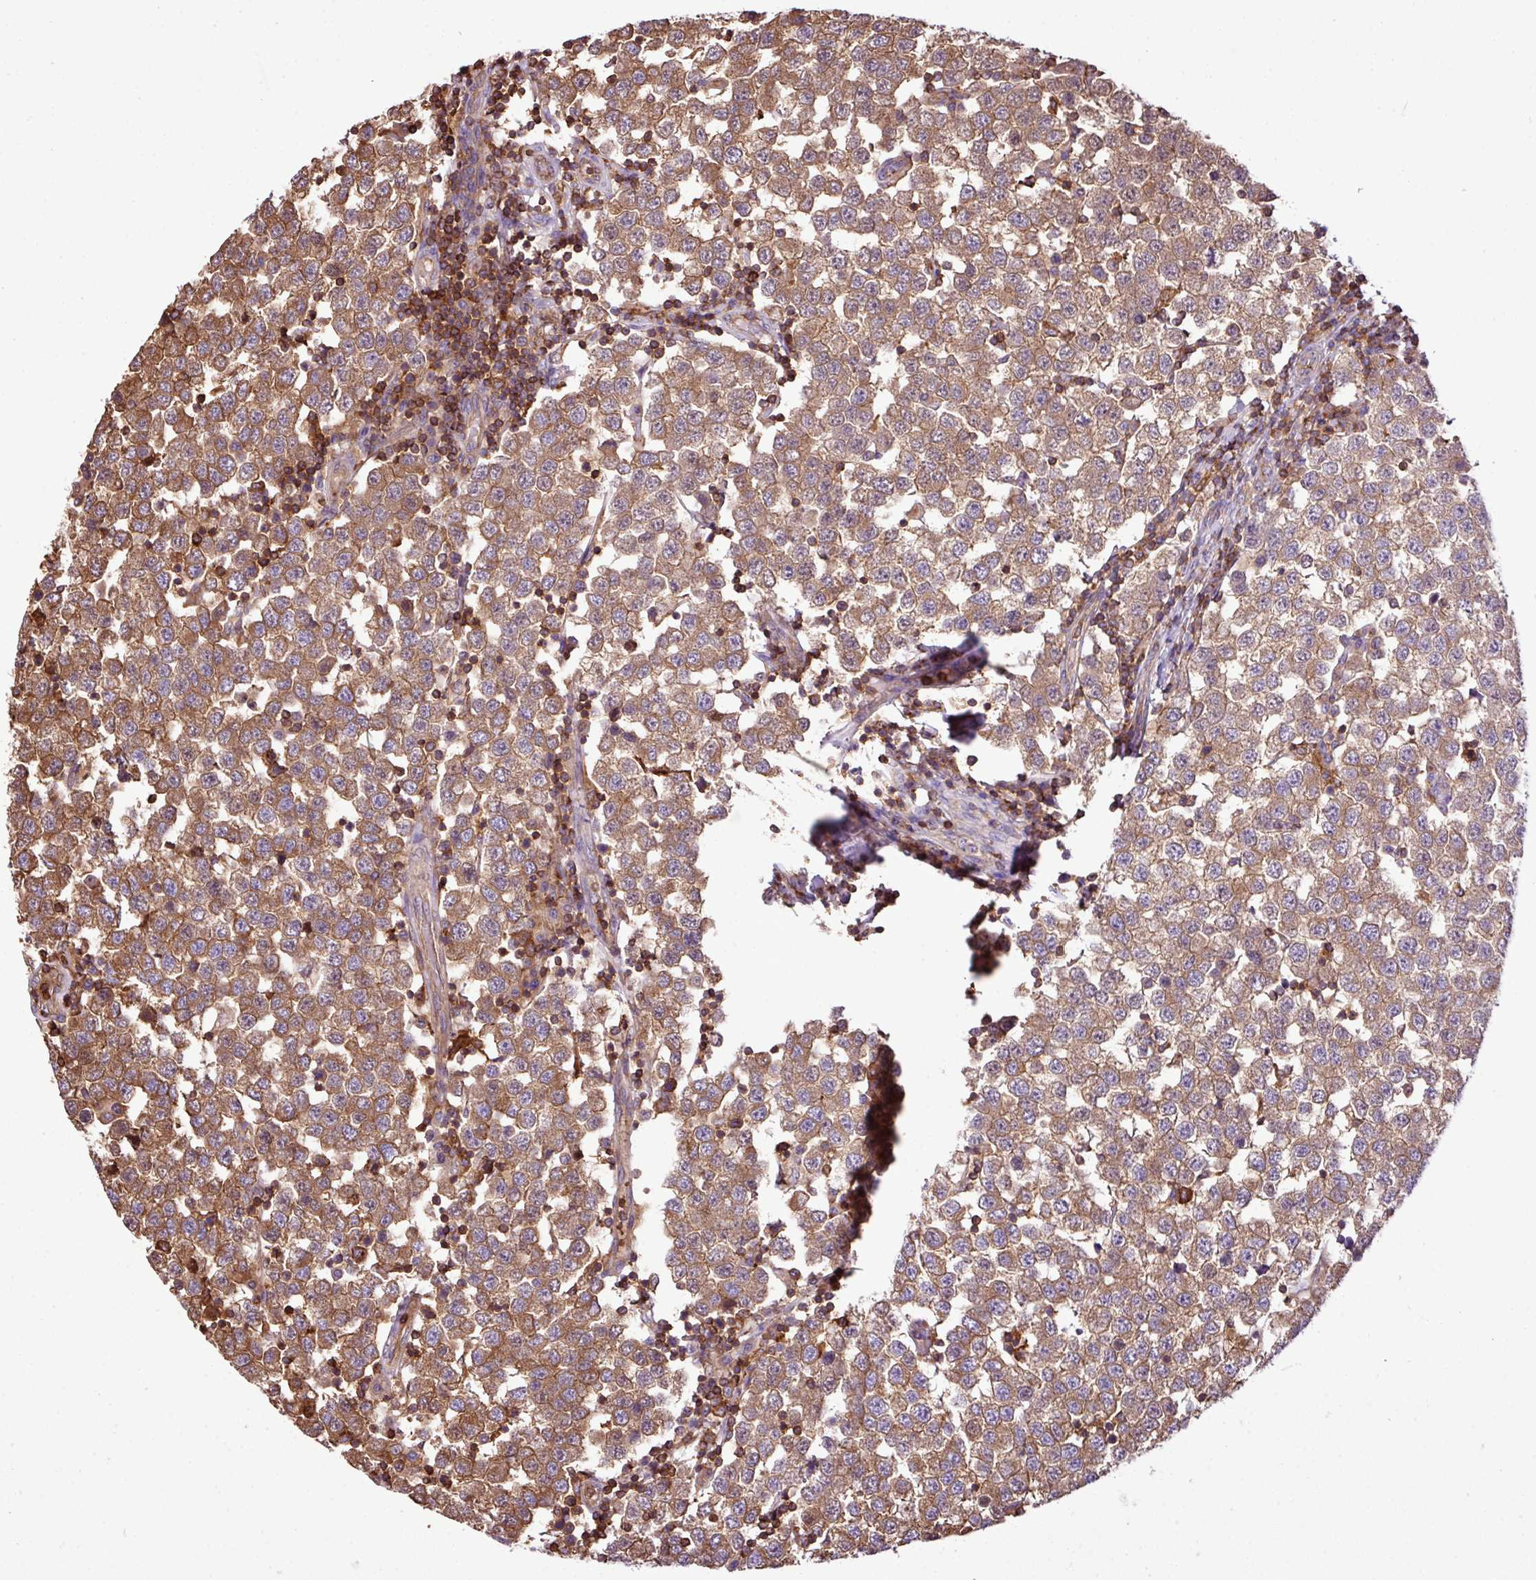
{"staining": {"intensity": "moderate", "quantity": ">75%", "location": "cytoplasmic/membranous"}, "tissue": "testis cancer", "cell_type": "Tumor cells", "image_type": "cancer", "snomed": [{"axis": "morphology", "description": "Seminoma, NOS"}, {"axis": "topography", "description": "Testis"}], "caption": "A photomicrograph showing moderate cytoplasmic/membranous expression in approximately >75% of tumor cells in testis cancer, as visualized by brown immunohistochemical staining.", "gene": "PGAP6", "patient": {"sex": "male", "age": 34}}